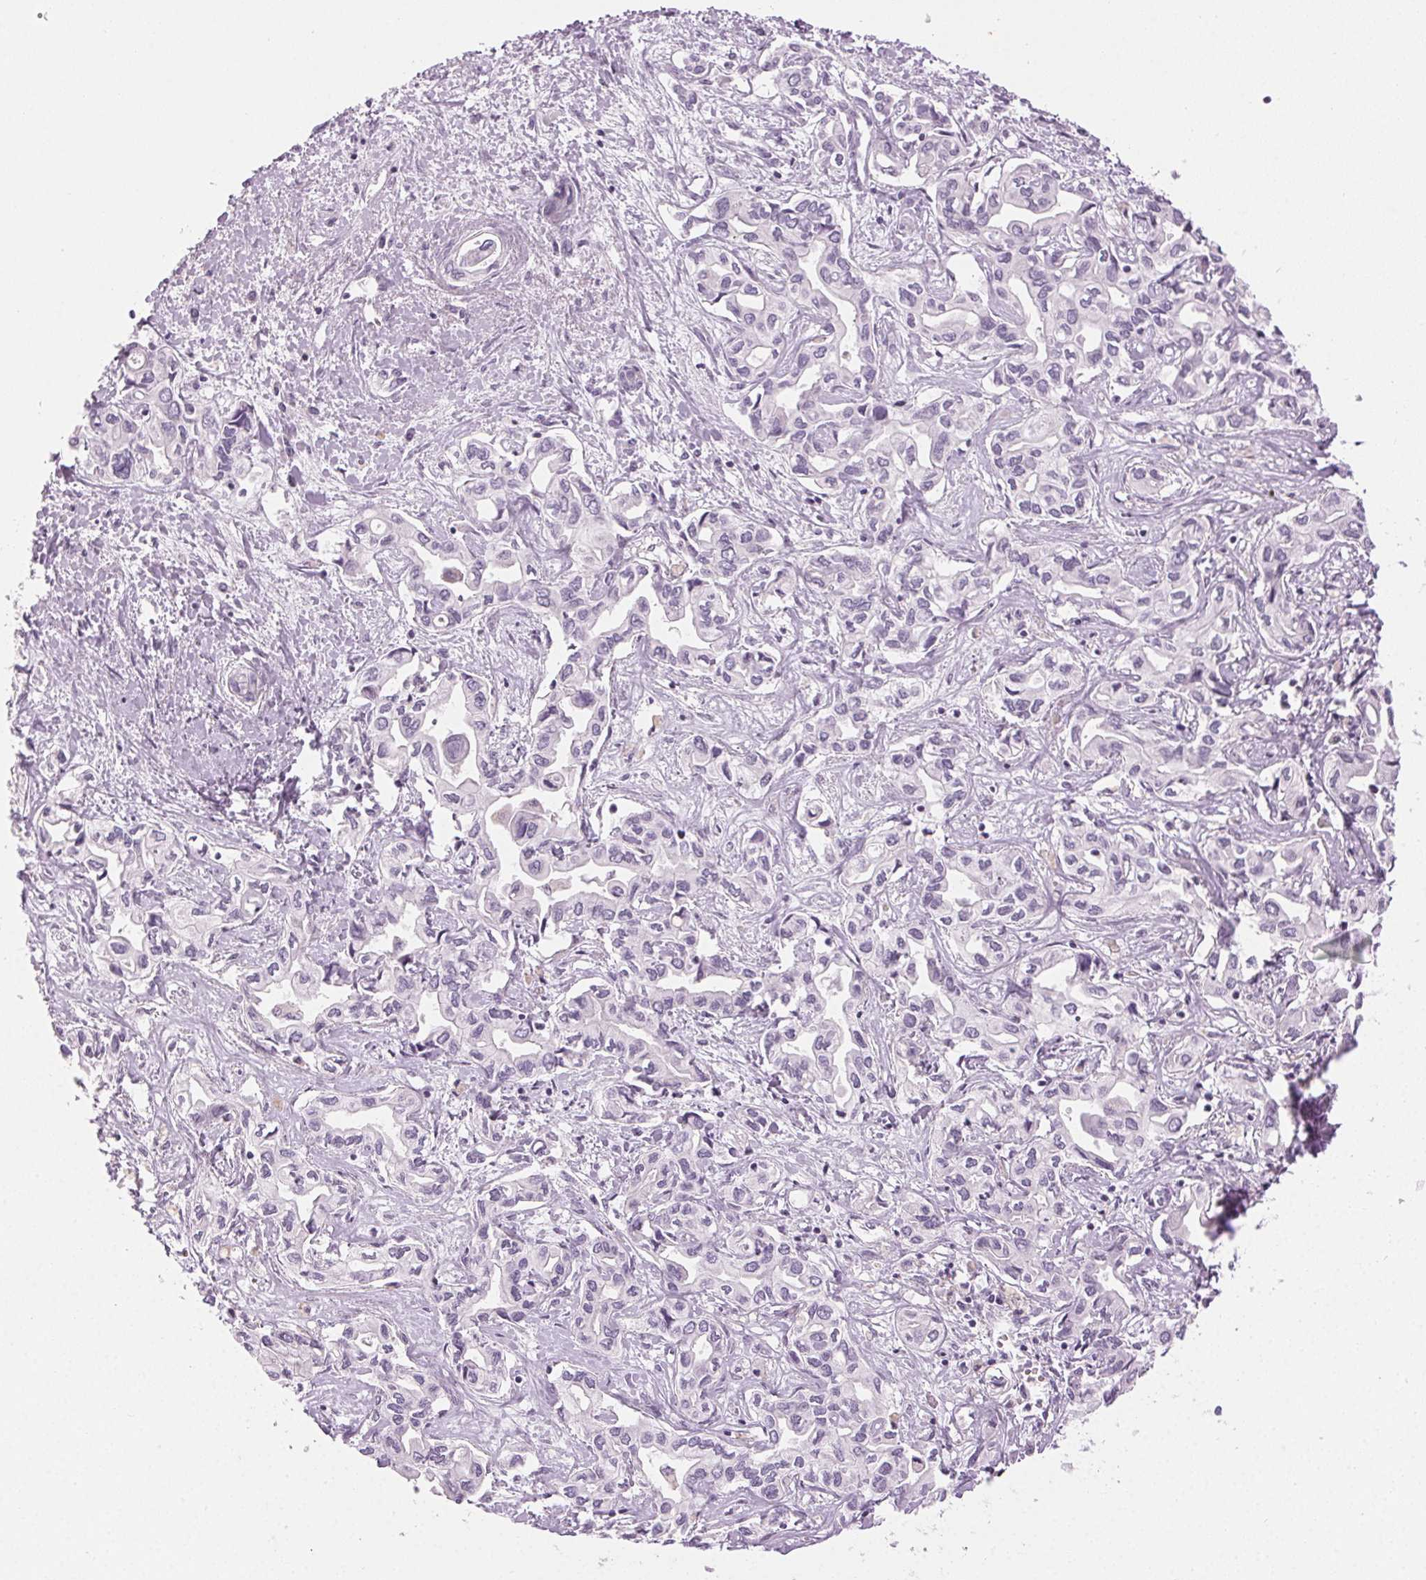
{"staining": {"intensity": "negative", "quantity": "none", "location": "none"}, "tissue": "liver cancer", "cell_type": "Tumor cells", "image_type": "cancer", "snomed": [{"axis": "morphology", "description": "Cholangiocarcinoma"}, {"axis": "topography", "description": "Liver"}], "caption": "Image shows no significant protein positivity in tumor cells of liver cancer.", "gene": "AIF1L", "patient": {"sex": "female", "age": 64}}